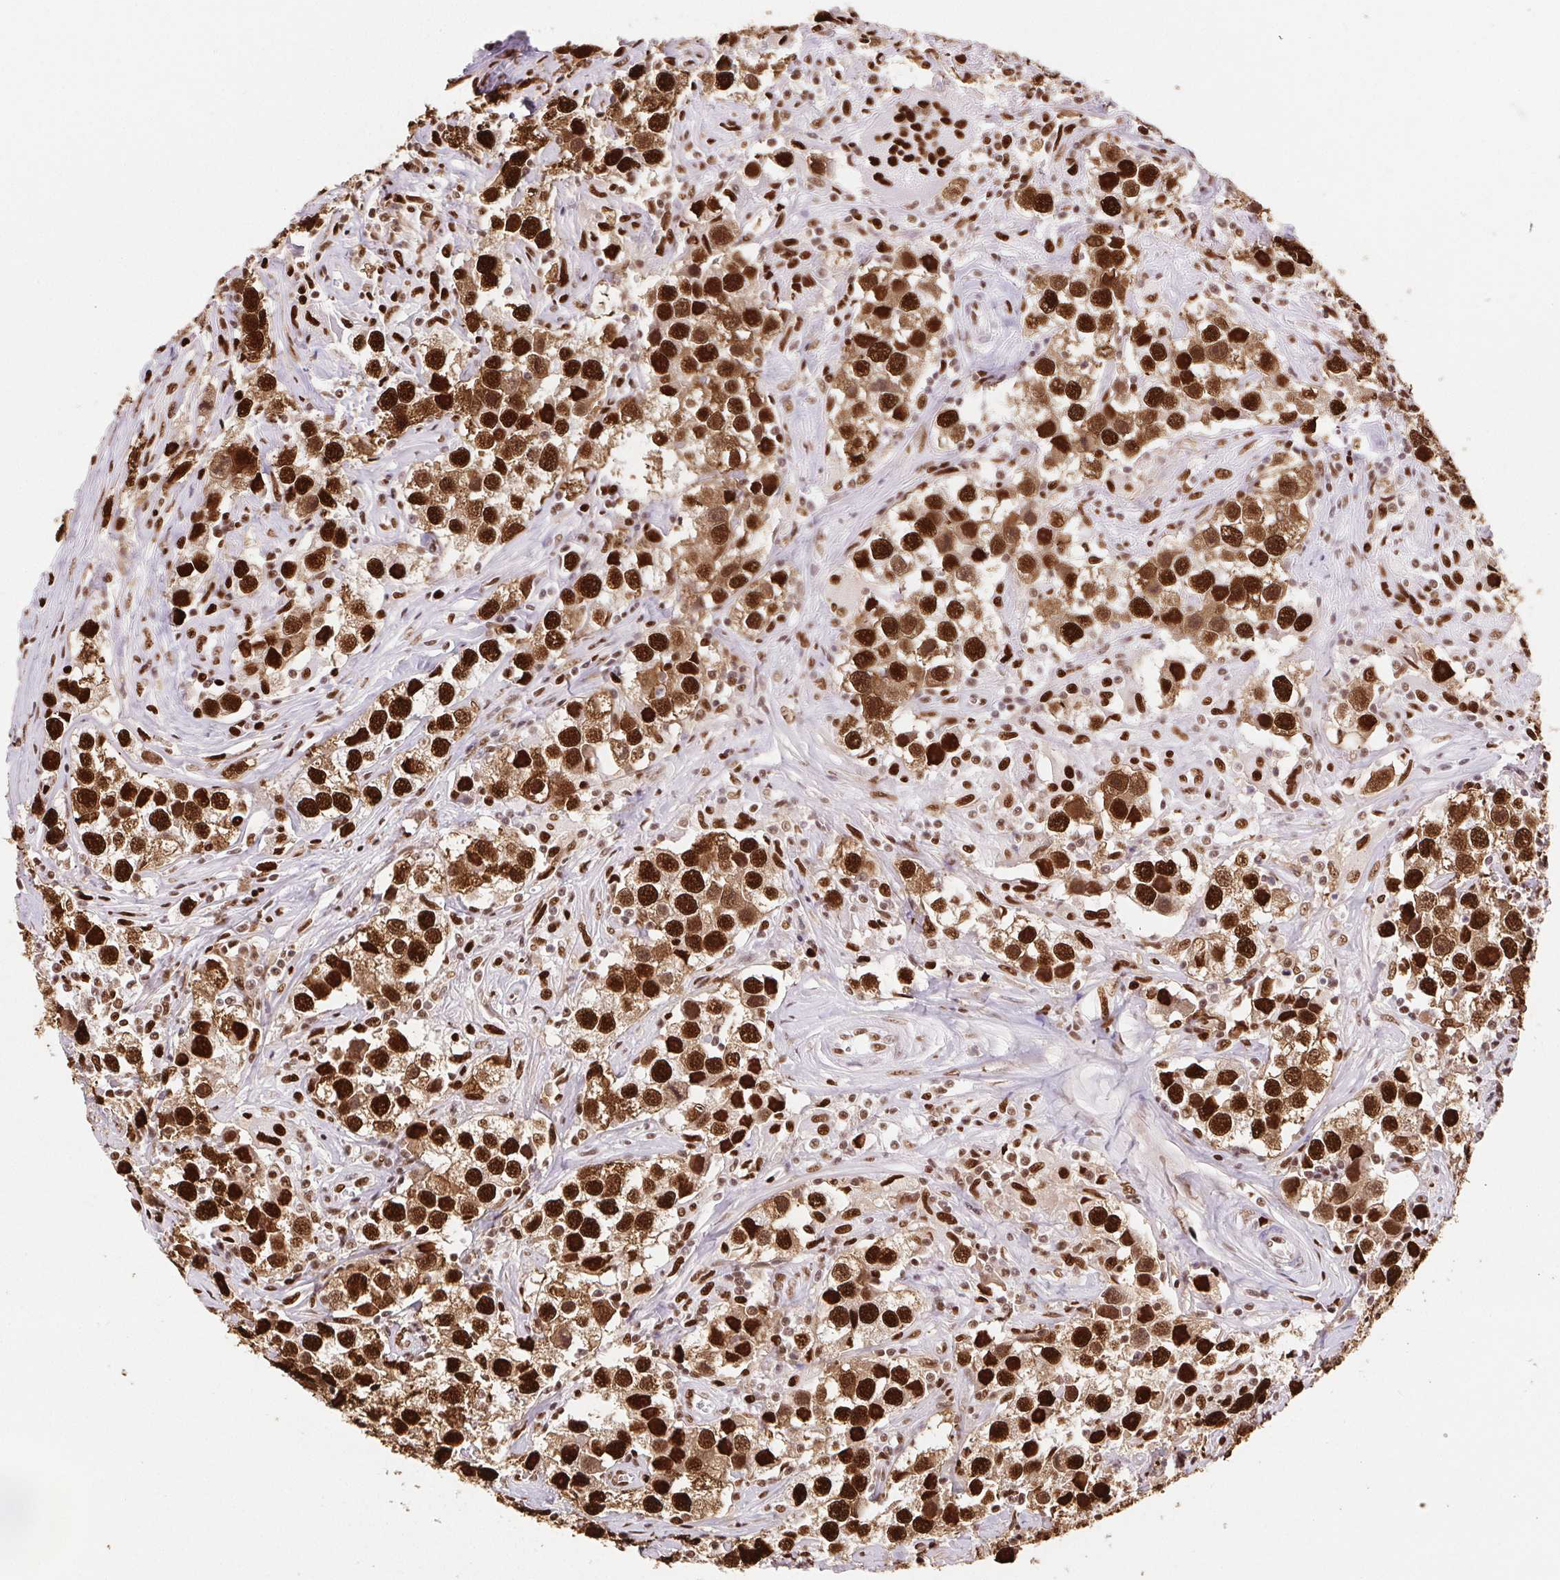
{"staining": {"intensity": "strong", "quantity": ">75%", "location": "nuclear"}, "tissue": "testis cancer", "cell_type": "Tumor cells", "image_type": "cancer", "snomed": [{"axis": "morphology", "description": "Seminoma, NOS"}, {"axis": "topography", "description": "Testis"}], "caption": "DAB immunohistochemical staining of human seminoma (testis) reveals strong nuclear protein expression in approximately >75% of tumor cells.", "gene": "SET", "patient": {"sex": "male", "age": 49}}